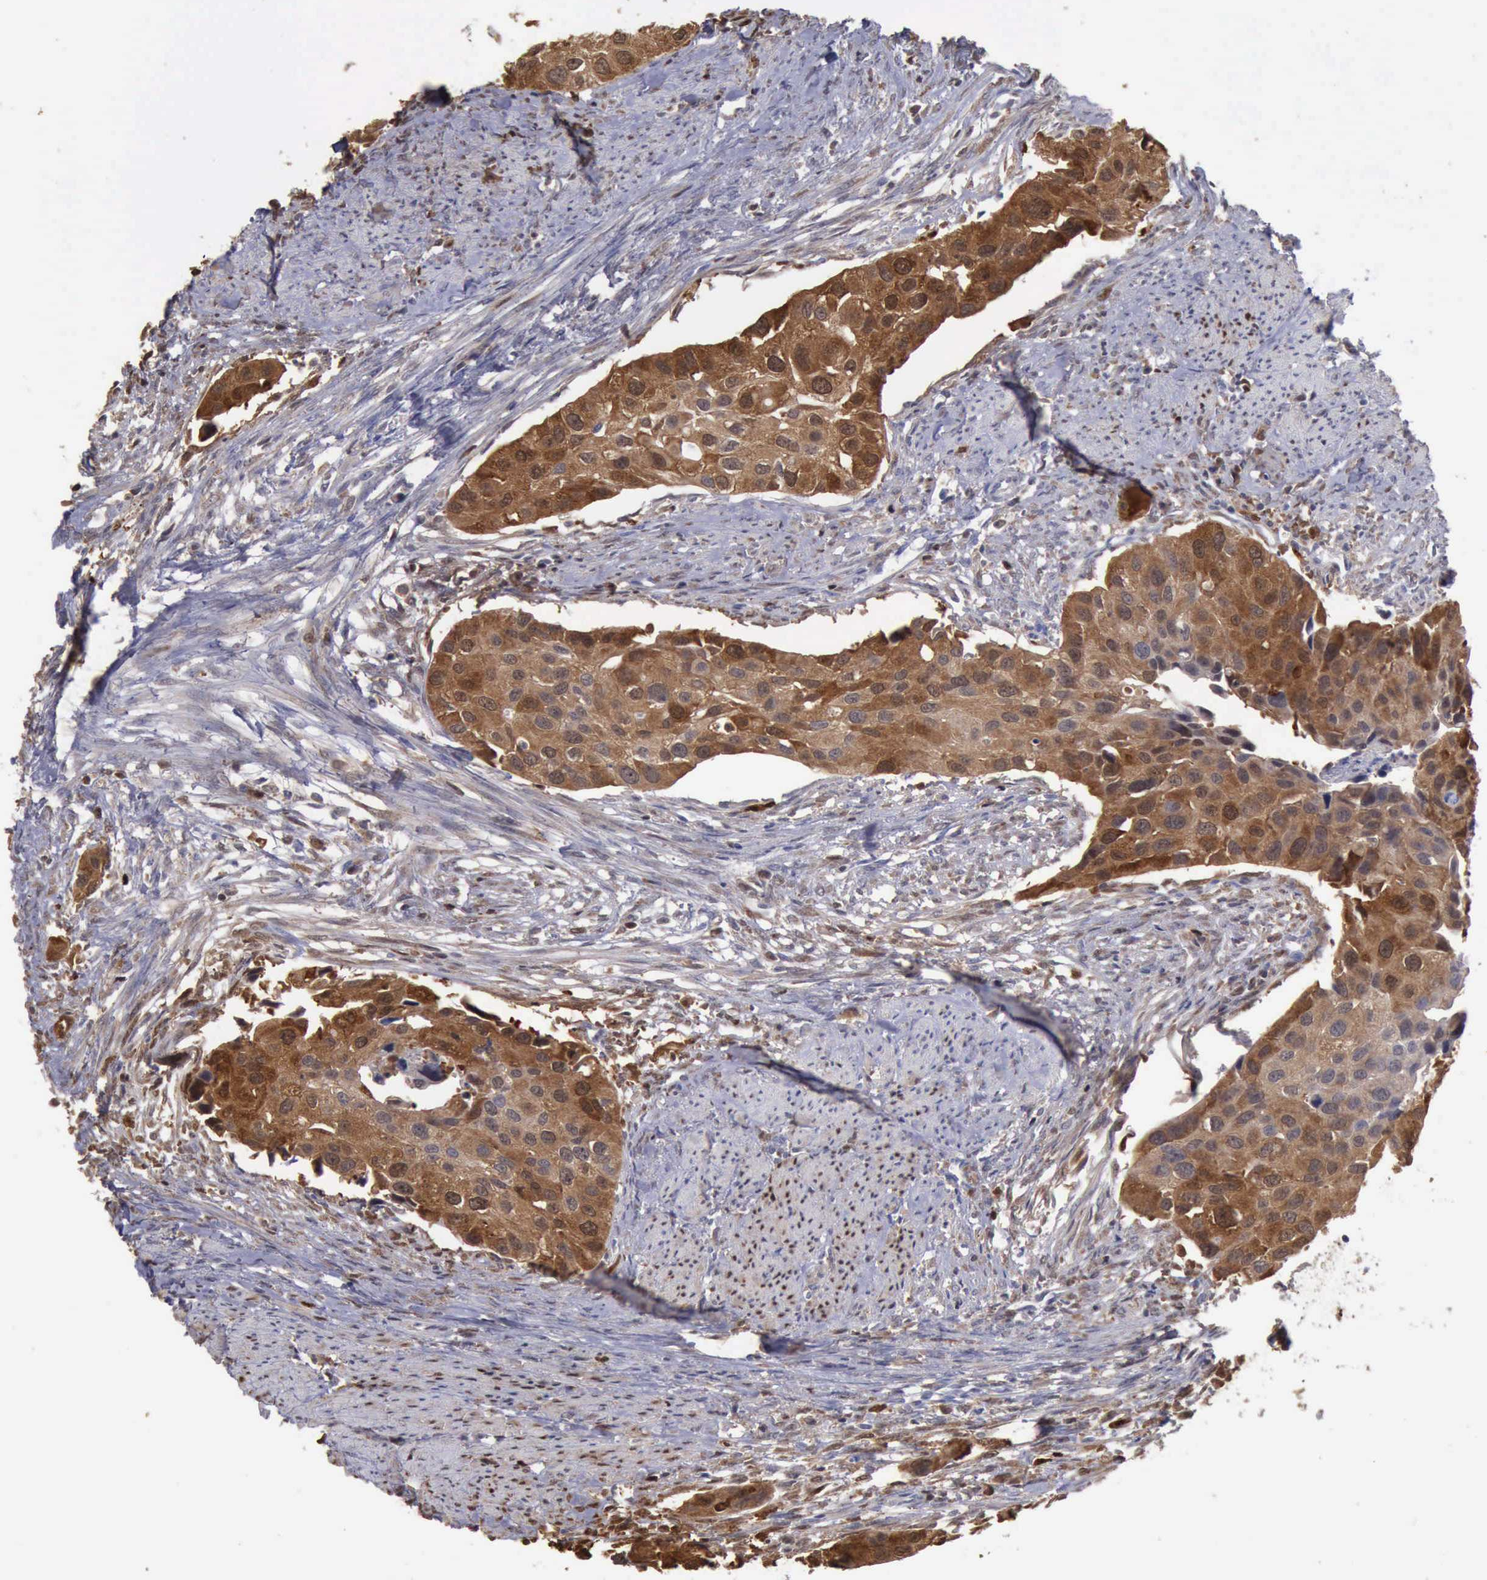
{"staining": {"intensity": "strong", "quantity": ">75%", "location": "cytoplasmic/membranous,nuclear"}, "tissue": "urothelial cancer", "cell_type": "Tumor cells", "image_type": "cancer", "snomed": [{"axis": "morphology", "description": "Urothelial carcinoma, High grade"}, {"axis": "topography", "description": "Urinary bladder"}], "caption": "The image exhibits immunohistochemical staining of urothelial cancer. There is strong cytoplasmic/membranous and nuclear staining is identified in approximately >75% of tumor cells. (DAB (3,3'-diaminobenzidine) IHC, brown staining for protein, blue staining for nuclei).", "gene": "STAT1", "patient": {"sex": "male", "age": 55}}